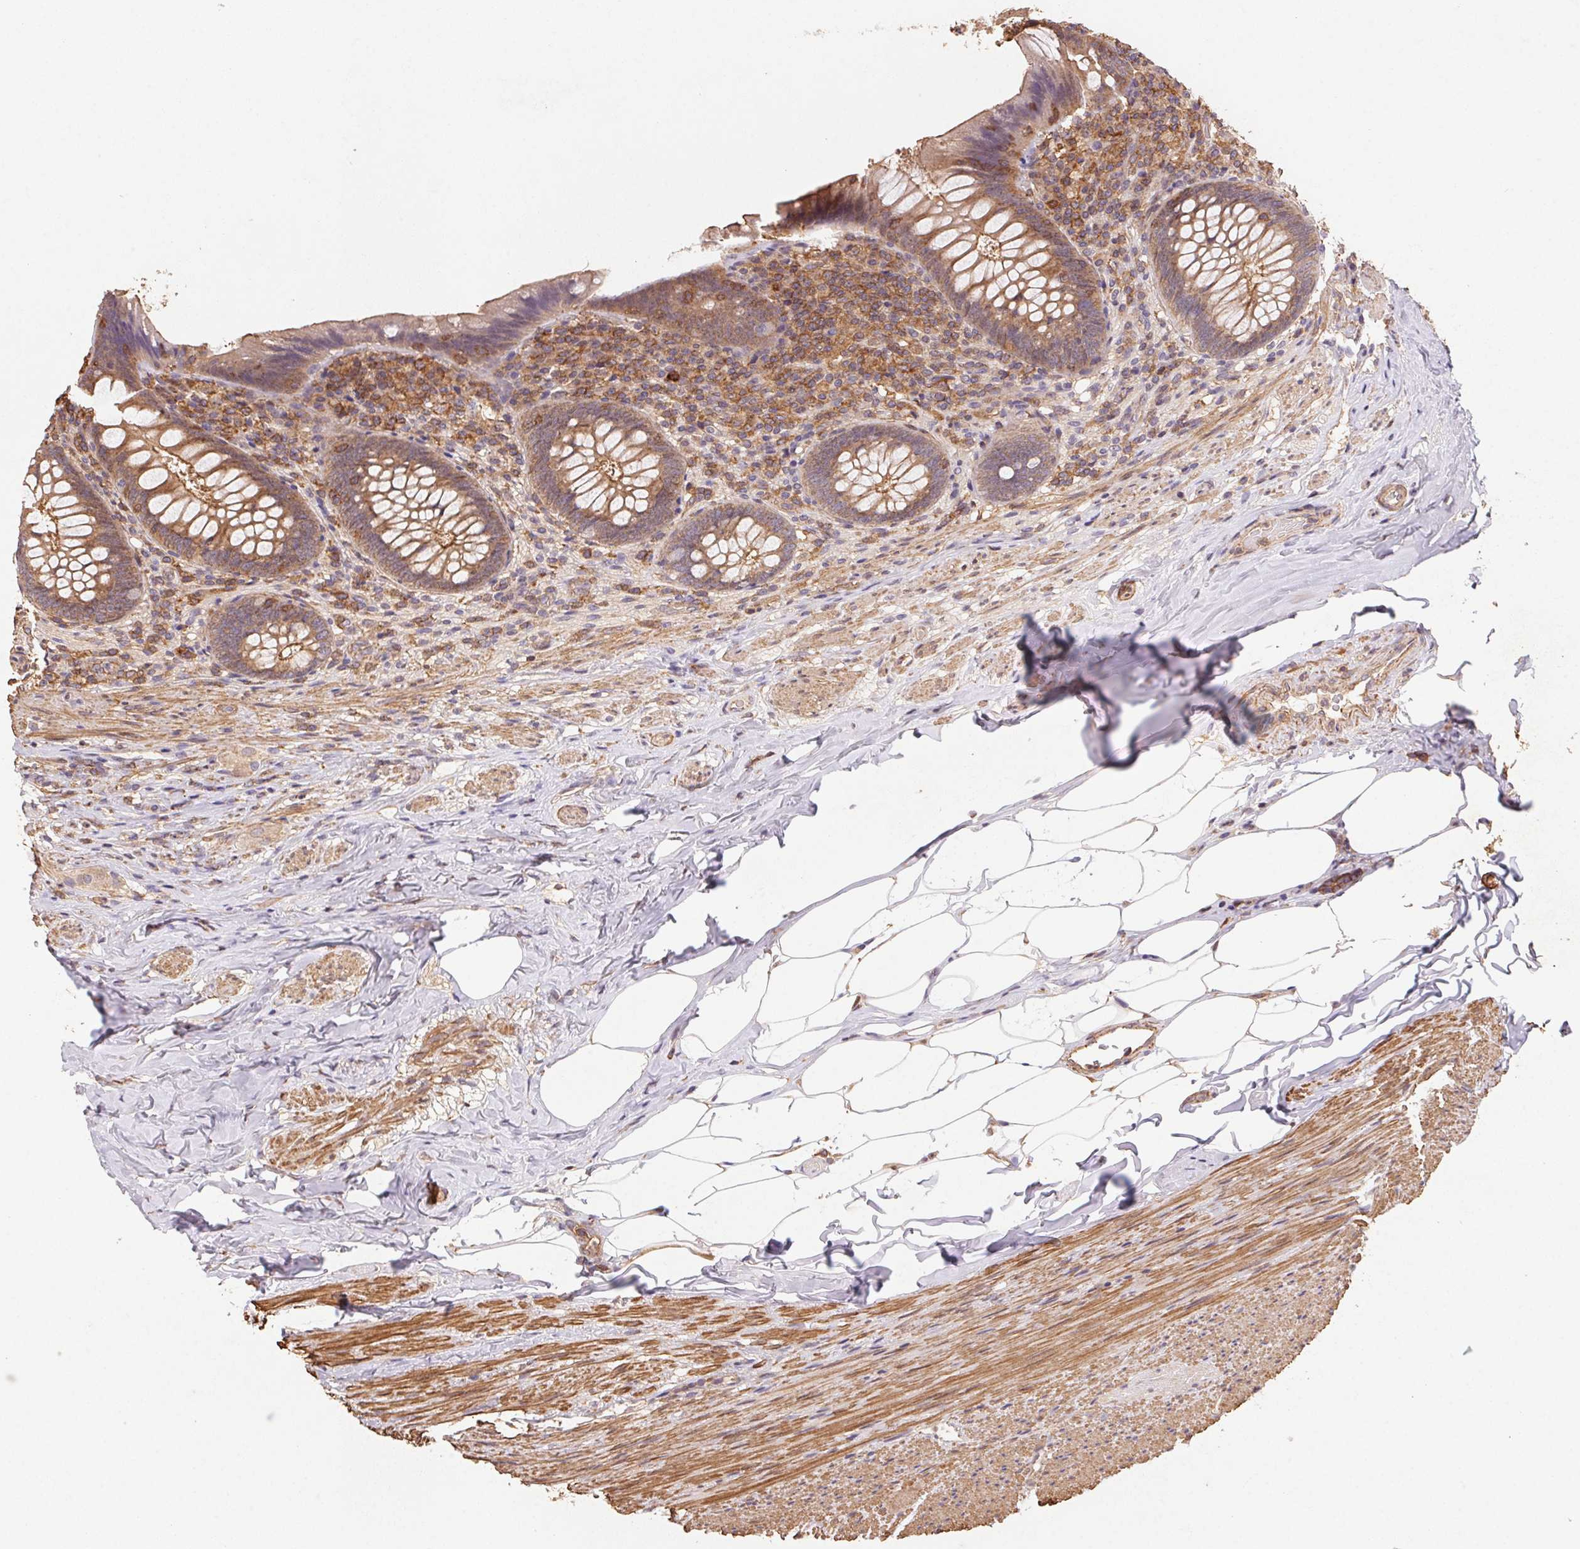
{"staining": {"intensity": "moderate", "quantity": ">75%", "location": "cytoplasmic/membranous"}, "tissue": "appendix", "cell_type": "Glandular cells", "image_type": "normal", "snomed": [{"axis": "morphology", "description": "Normal tissue, NOS"}, {"axis": "topography", "description": "Appendix"}], "caption": "Glandular cells demonstrate medium levels of moderate cytoplasmic/membranous positivity in approximately >75% of cells in benign human appendix.", "gene": "ATG10", "patient": {"sex": "male", "age": 47}}